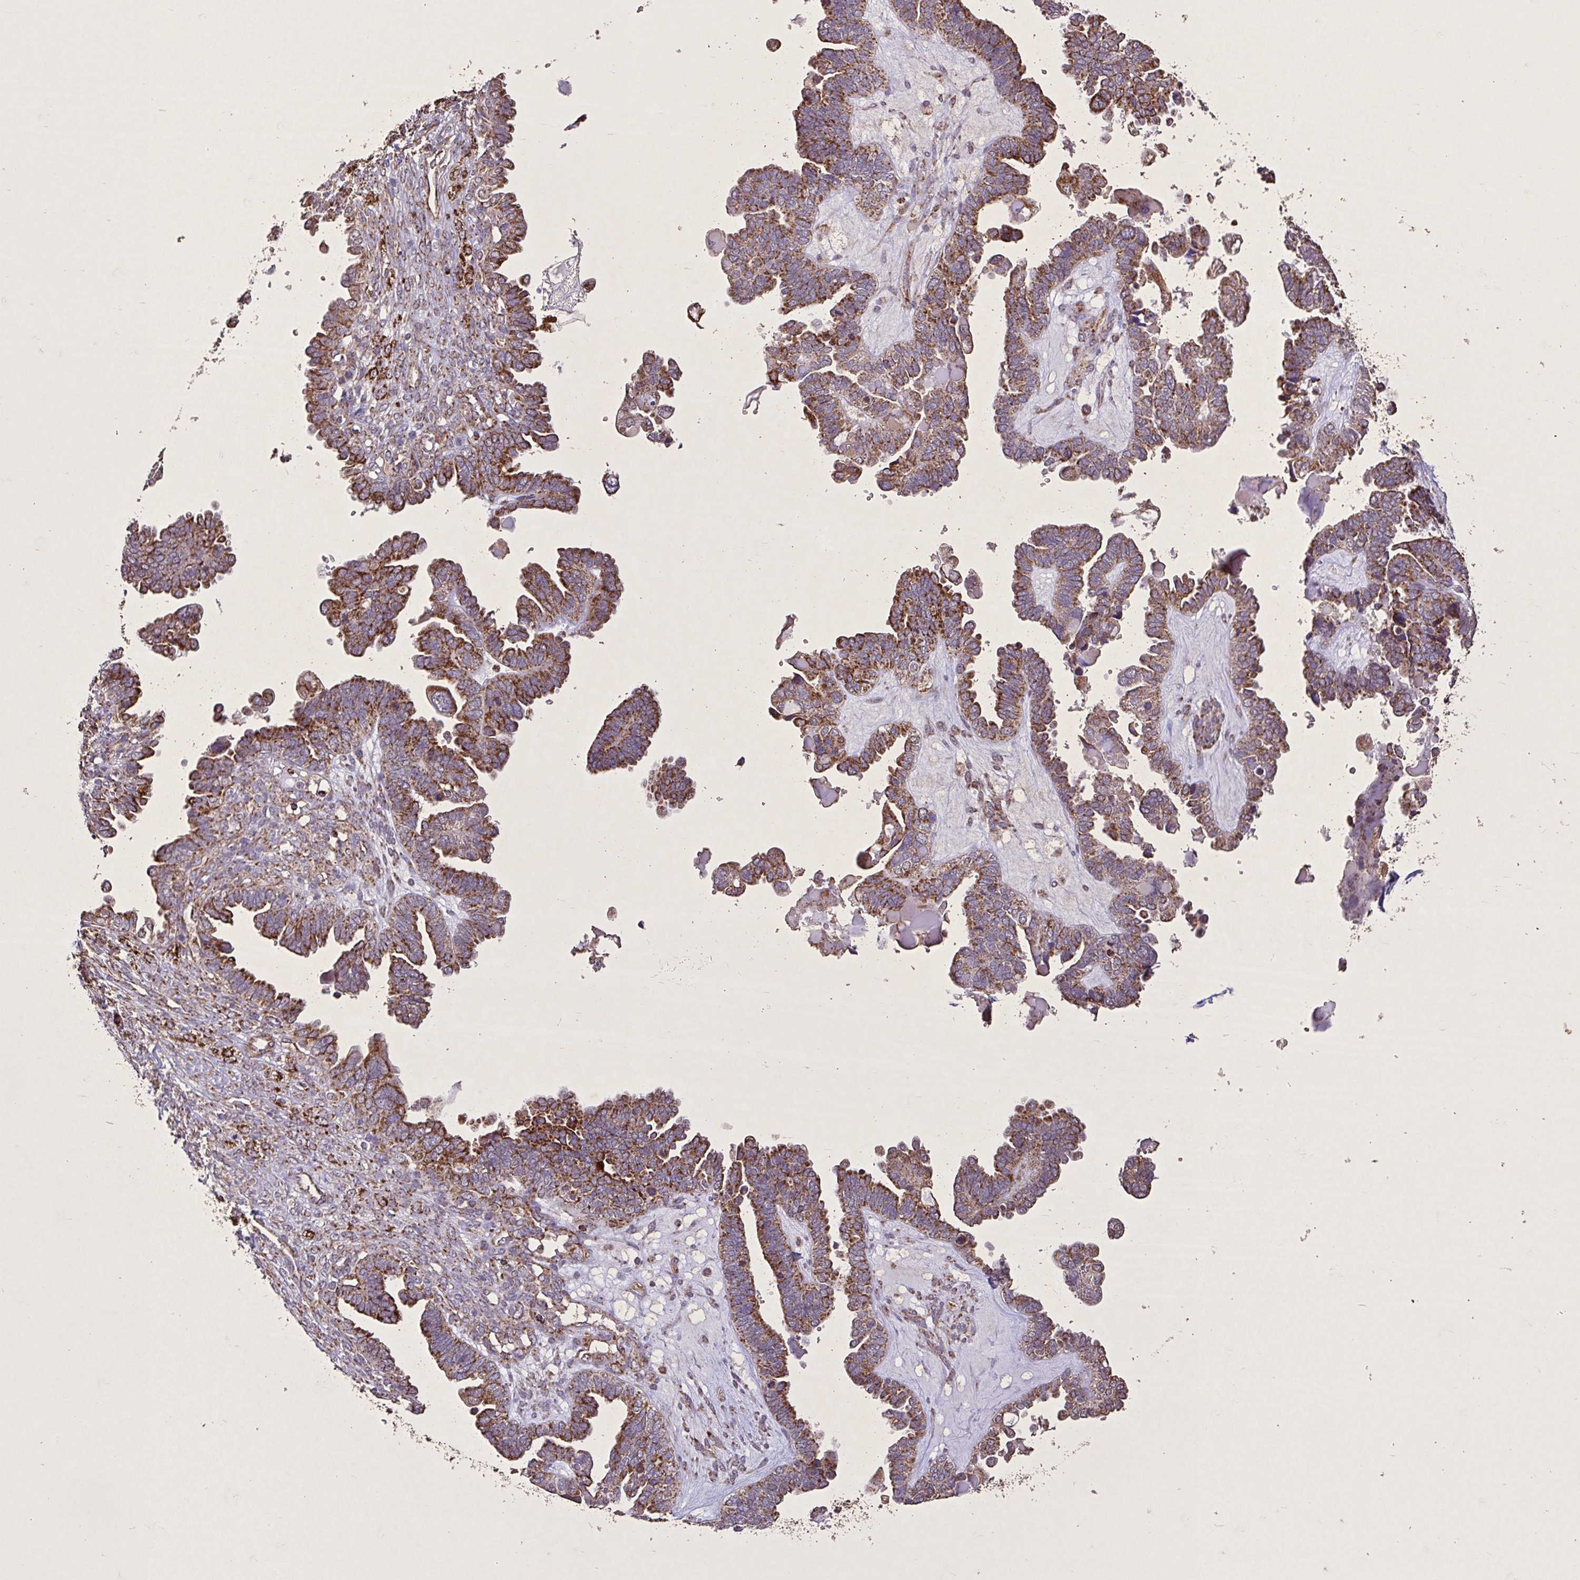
{"staining": {"intensity": "moderate", "quantity": ">75%", "location": "cytoplasmic/membranous"}, "tissue": "ovarian cancer", "cell_type": "Tumor cells", "image_type": "cancer", "snomed": [{"axis": "morphology", "description": "Cystadenocarcinoma, serous, NOS"}, {"axis": "topography", "description": "Ovary"}], "caption": "An image showing moderate cytoplasmic/membranous expression in about >75% of tumor cells in ovarian cancer (serous cystadenocarcinoma), as visualized by brown immunohistochemical staining.", "gene": "AGK", "patient": {"sex": "female", "age": 51}}